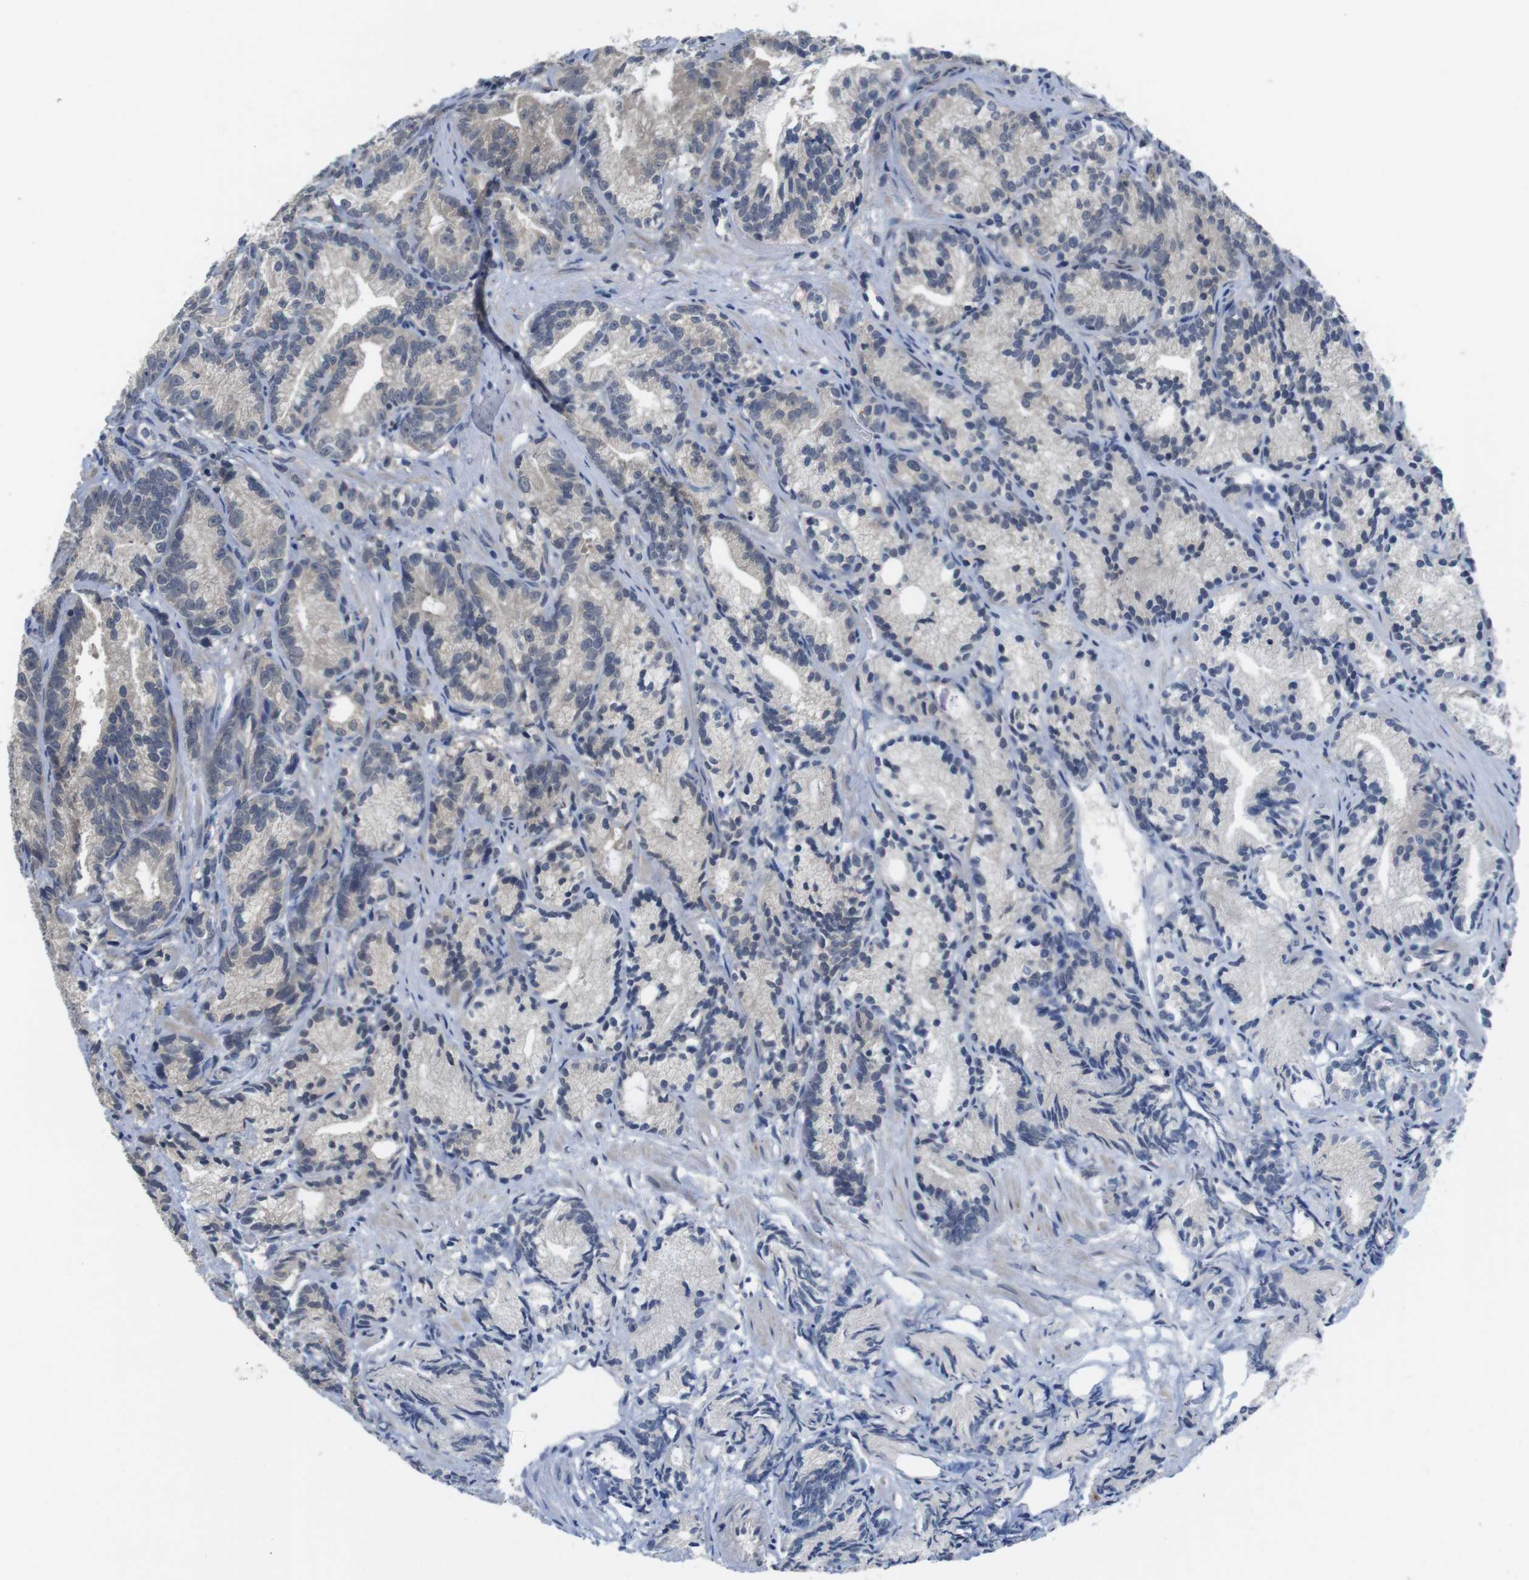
{"staining": {"intensity": "weak", "quantity": "<25%", "location": "cytoplasmic/membranous"}, "tissue": "prostate cancer", "cell_type": "Tumor cells", "image_type": "cancer", "snomed": [{"axis": "morphology", "description": "Adenocarcinoma, Low grade"}, {"axis": "topography", "description": "Prostate"}], "caption": "High magnification brightfield microscopy of prostate low-grade adenocarcinoma stained with DAB (brown) and counterstained with hematoxylin (blue): tumor cells show no significant expression.", "gene": "FADD", "patient": {"sex": "male", "age": 89}}